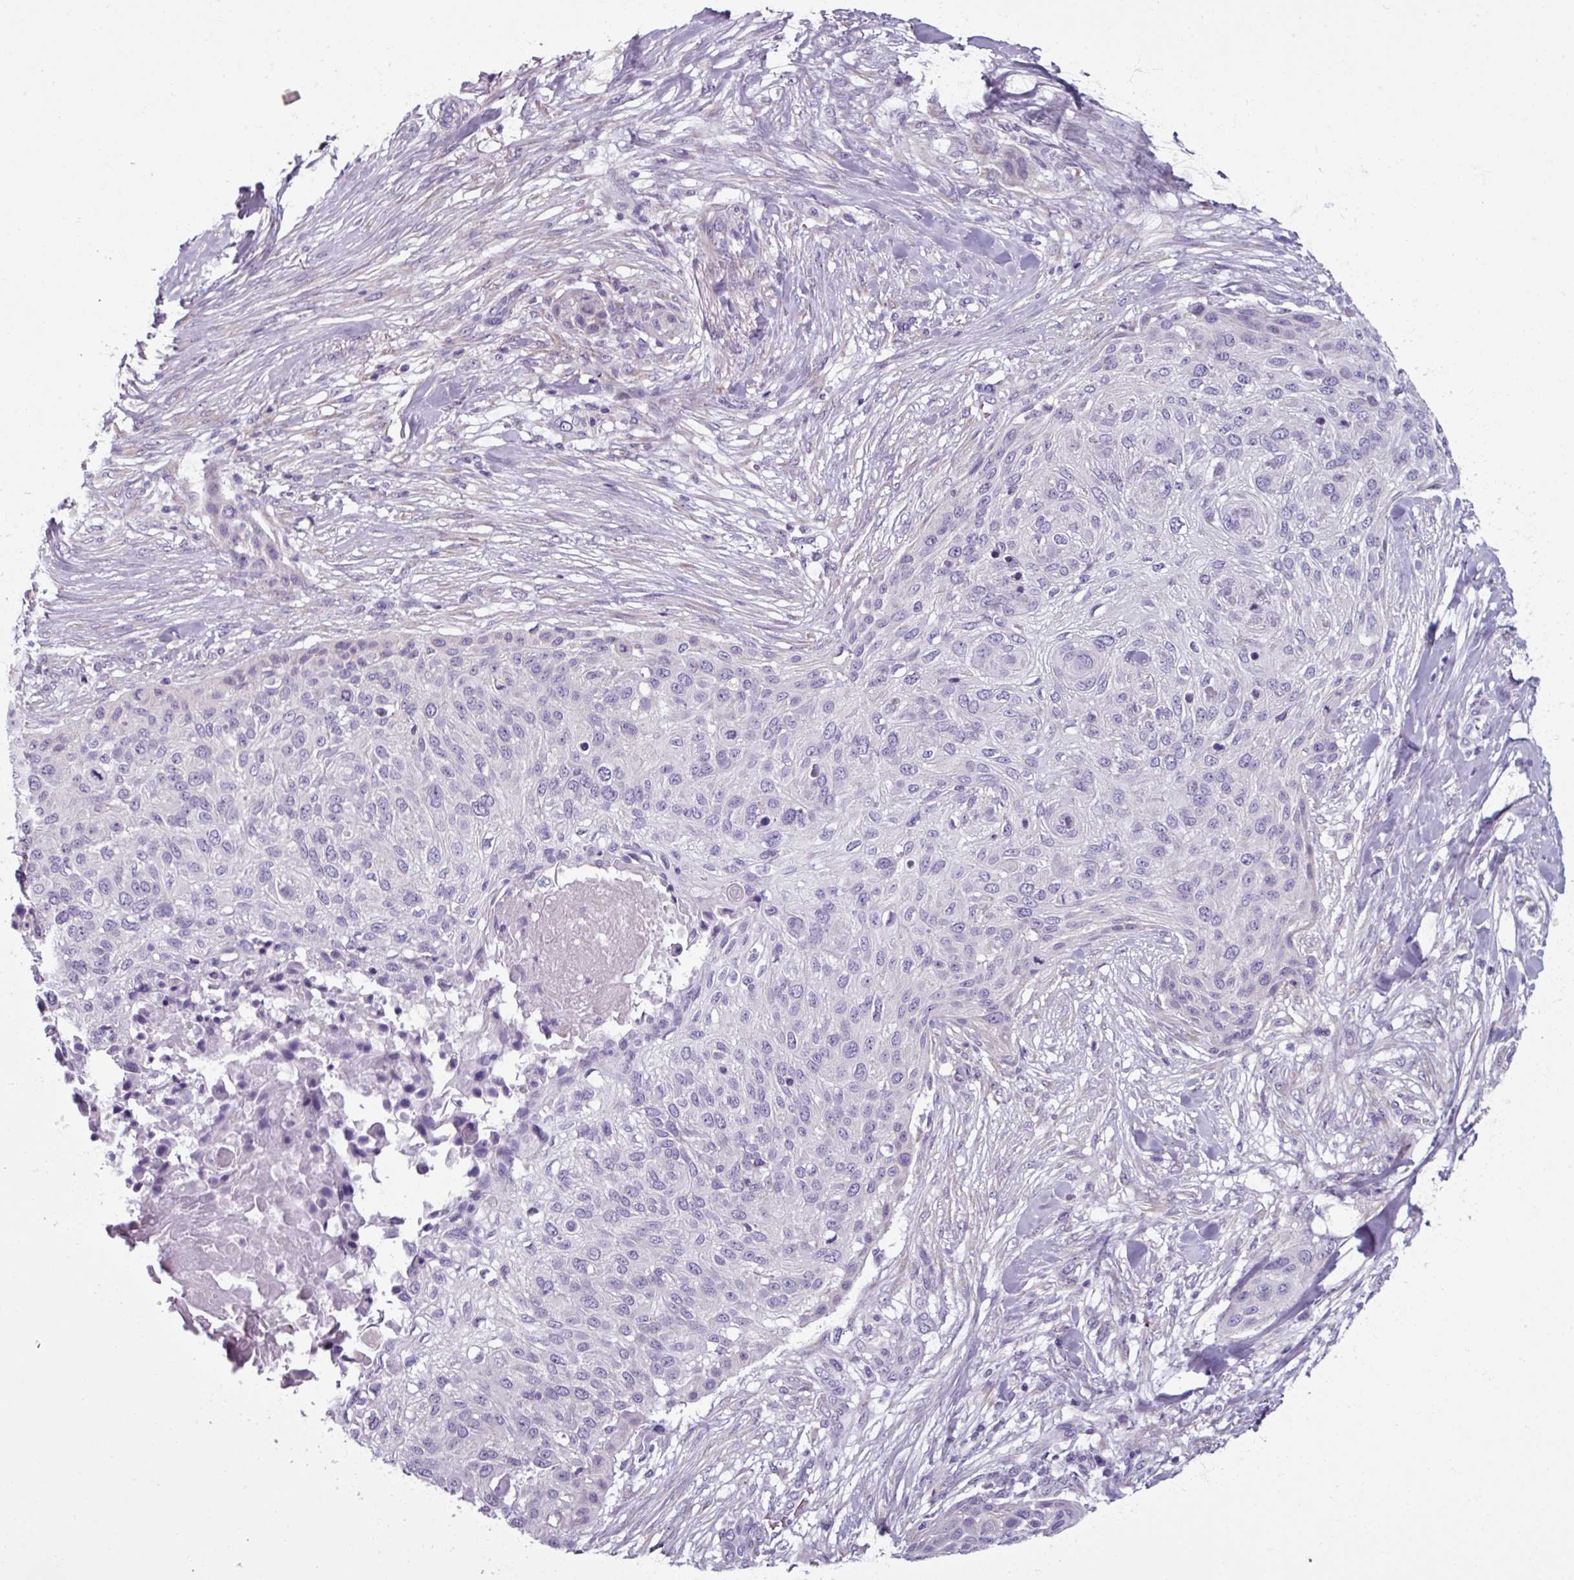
{"staining": {"intensity": "negative", "quantity": "none", "location": "none"}, "tissue": "skin cancer", "cell_type": "Tumor cells", "image_type": "cancer", "snomed": [{"axis": "morphology", "description": "Squamous cell carcinoma, NOS"}, {"axis": "topography", "description": "Skin"}], "caption": "Skin squamous cell carcinoma was stained to show a protein in brown. There is no significant expression in tumor cells.", "gene": "SMIM11", "patient": {"sex": "female", "age": 87}}